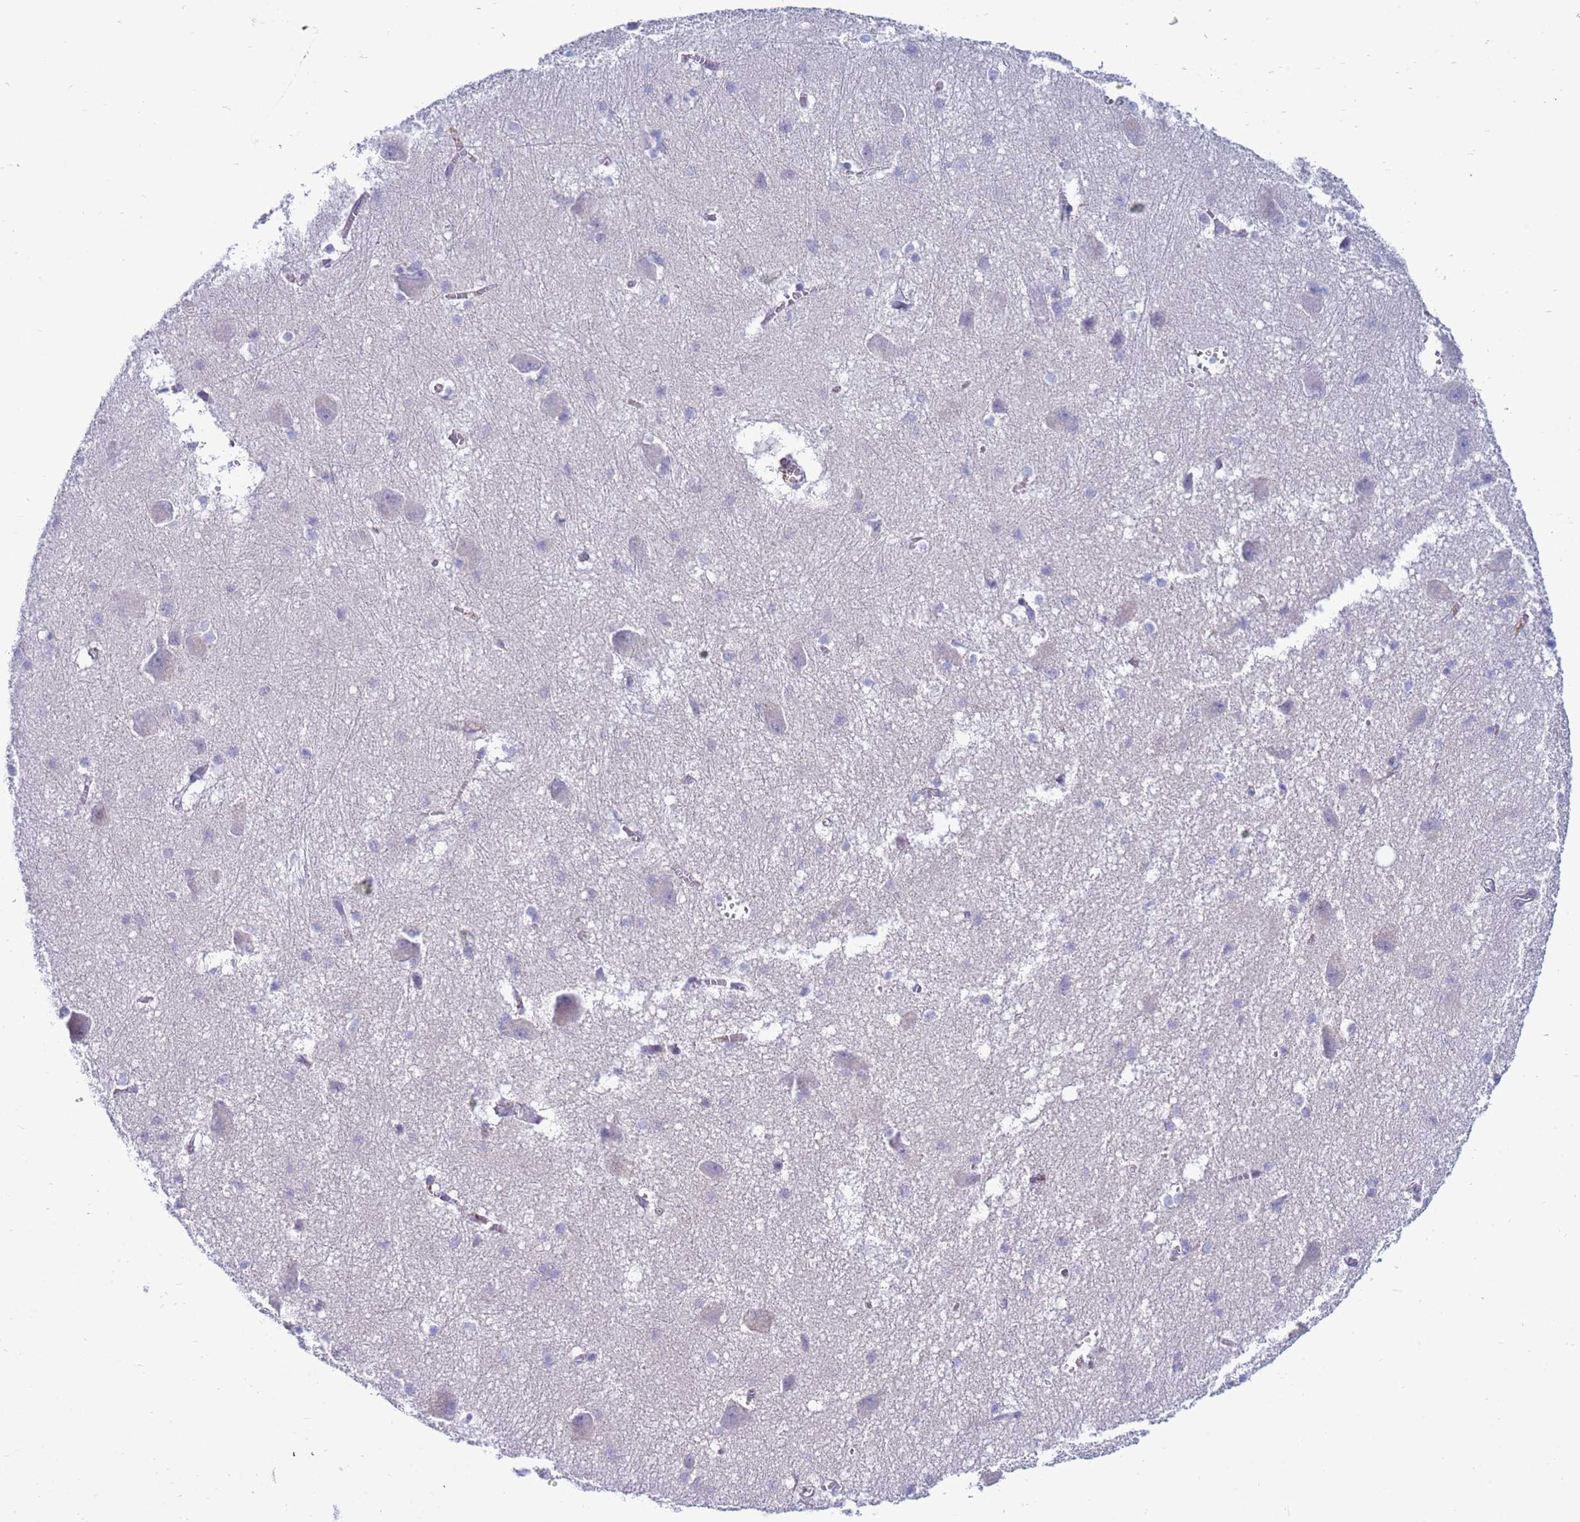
{"staining": {"intensity": "negative", "quantity": "none", "location": "none"}, "tissue": "caudate", "cell_type": "Glial cells", "image_type": "normal", "snomed": [{"axis": "morphology", "description": "Normal tissue, NOS"}, {"axis": "topography", "description": "Lateral ventricle wall"}], "caption": "This histopathology image is of benign caudate stained with immunohistochemistry (IHC) to label a protein in brown with the nuclei are counter-stained blue. There is no staining in glial cells. (Stains: DAB (3,3'-diaminobenzidine) immunohistochemistry with hematoxylin counter stain, Microscopy: brightfield microscopy at high magnification).", "gene": "TRPC6", "patient": {"sex": "male", "age": 37}}